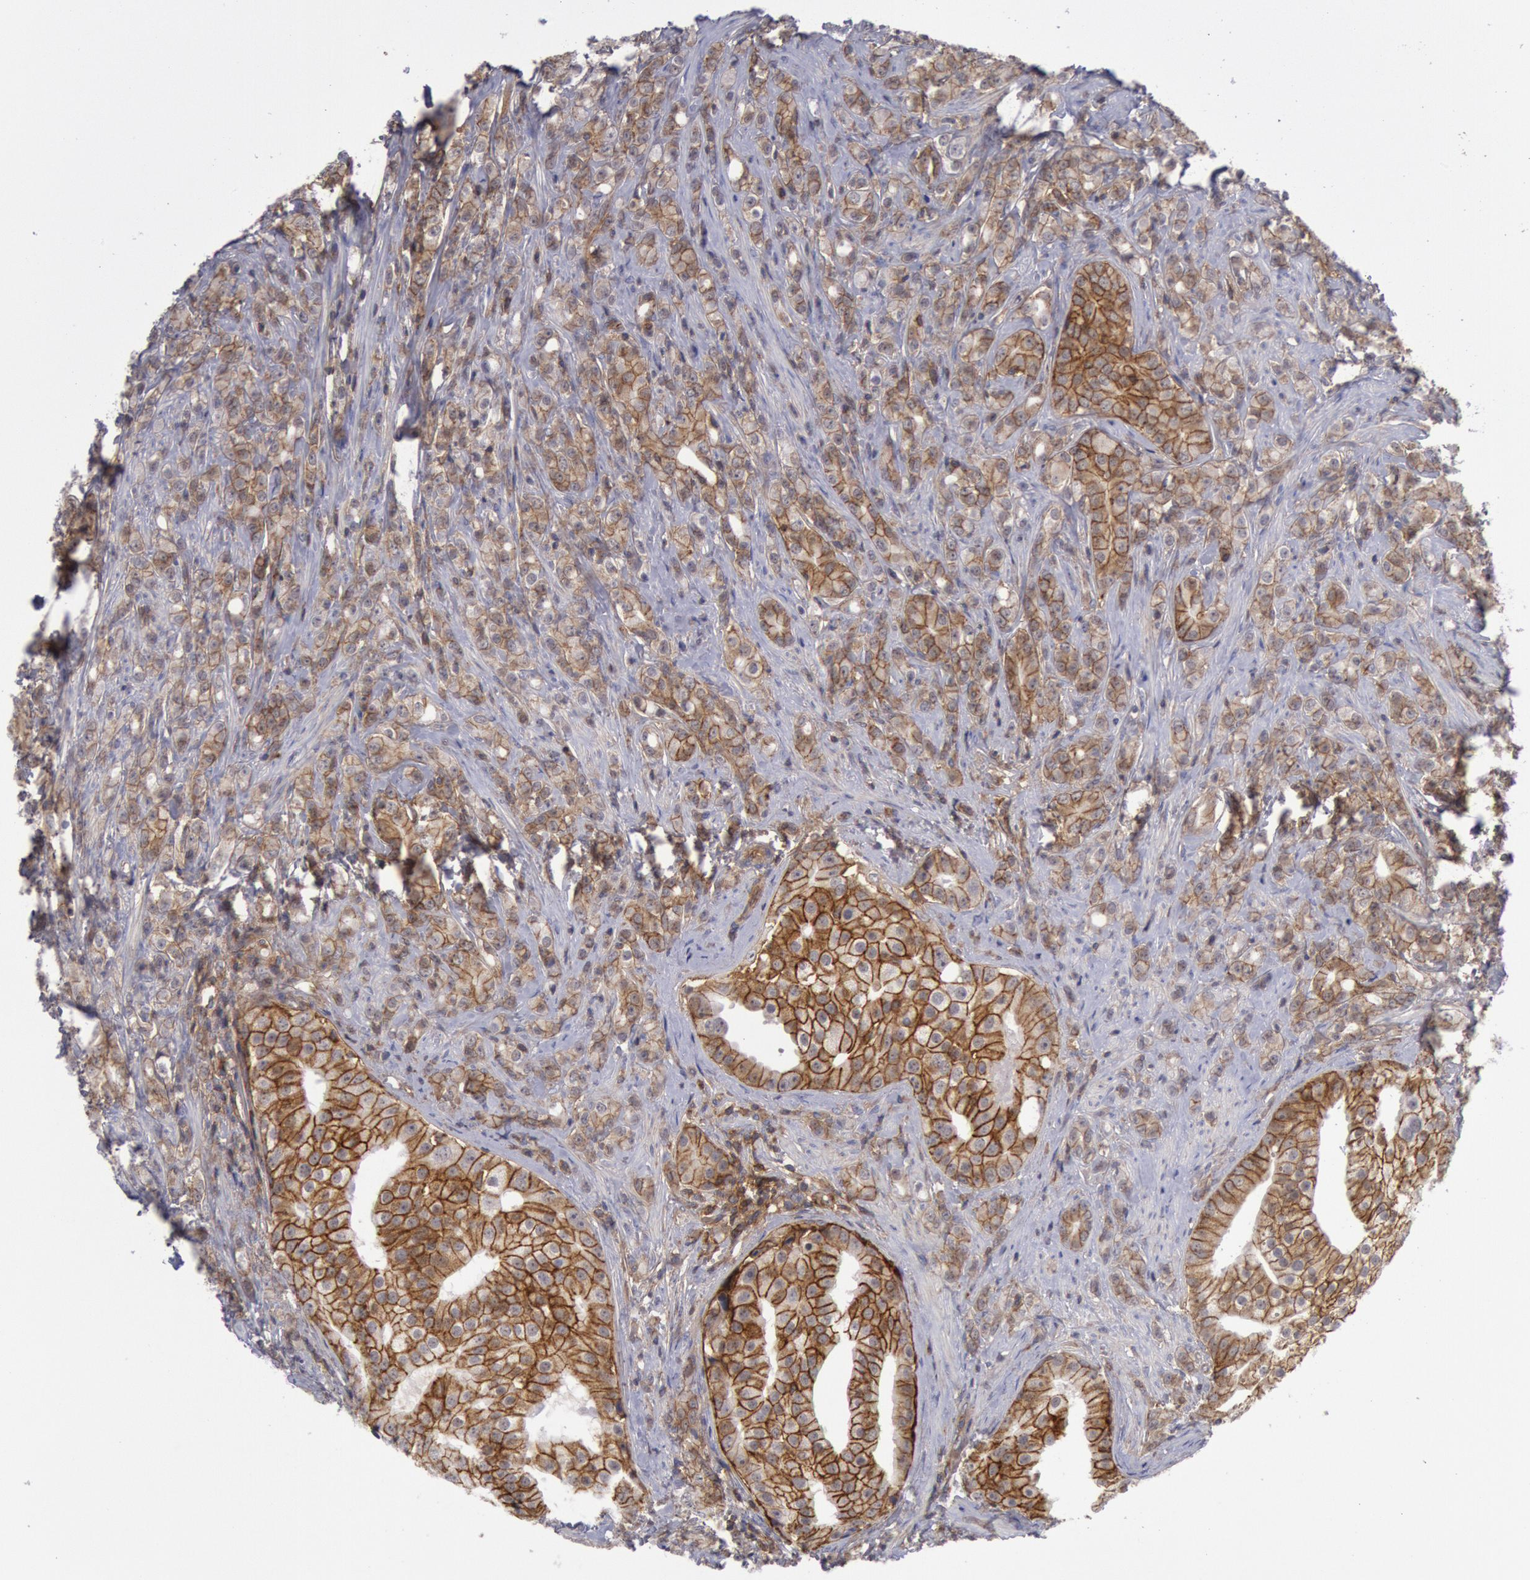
{"staining": {"intensity": "moderate", "quantity": ">75%", "location": "cytoplasmic/membranous"}, "tissue": "prostate cancer", "cell_type": "Tumor cells", "image_type": "cancer", "snomed": [{"axis": "morphology", "description": "Adenocarcinoma, Medium grade"}, {"axis": "topography", "description": "Prostate"}], "caption": "A medium amount of moderate cytoplasmic/membranous expression is appreciated in approximately >75% of tumor cells in prostate cancer (adenocarcinoma (medium-grade)) tissue.", "gene": "STX4", "patient": {"sex": "male", "age": 59}}